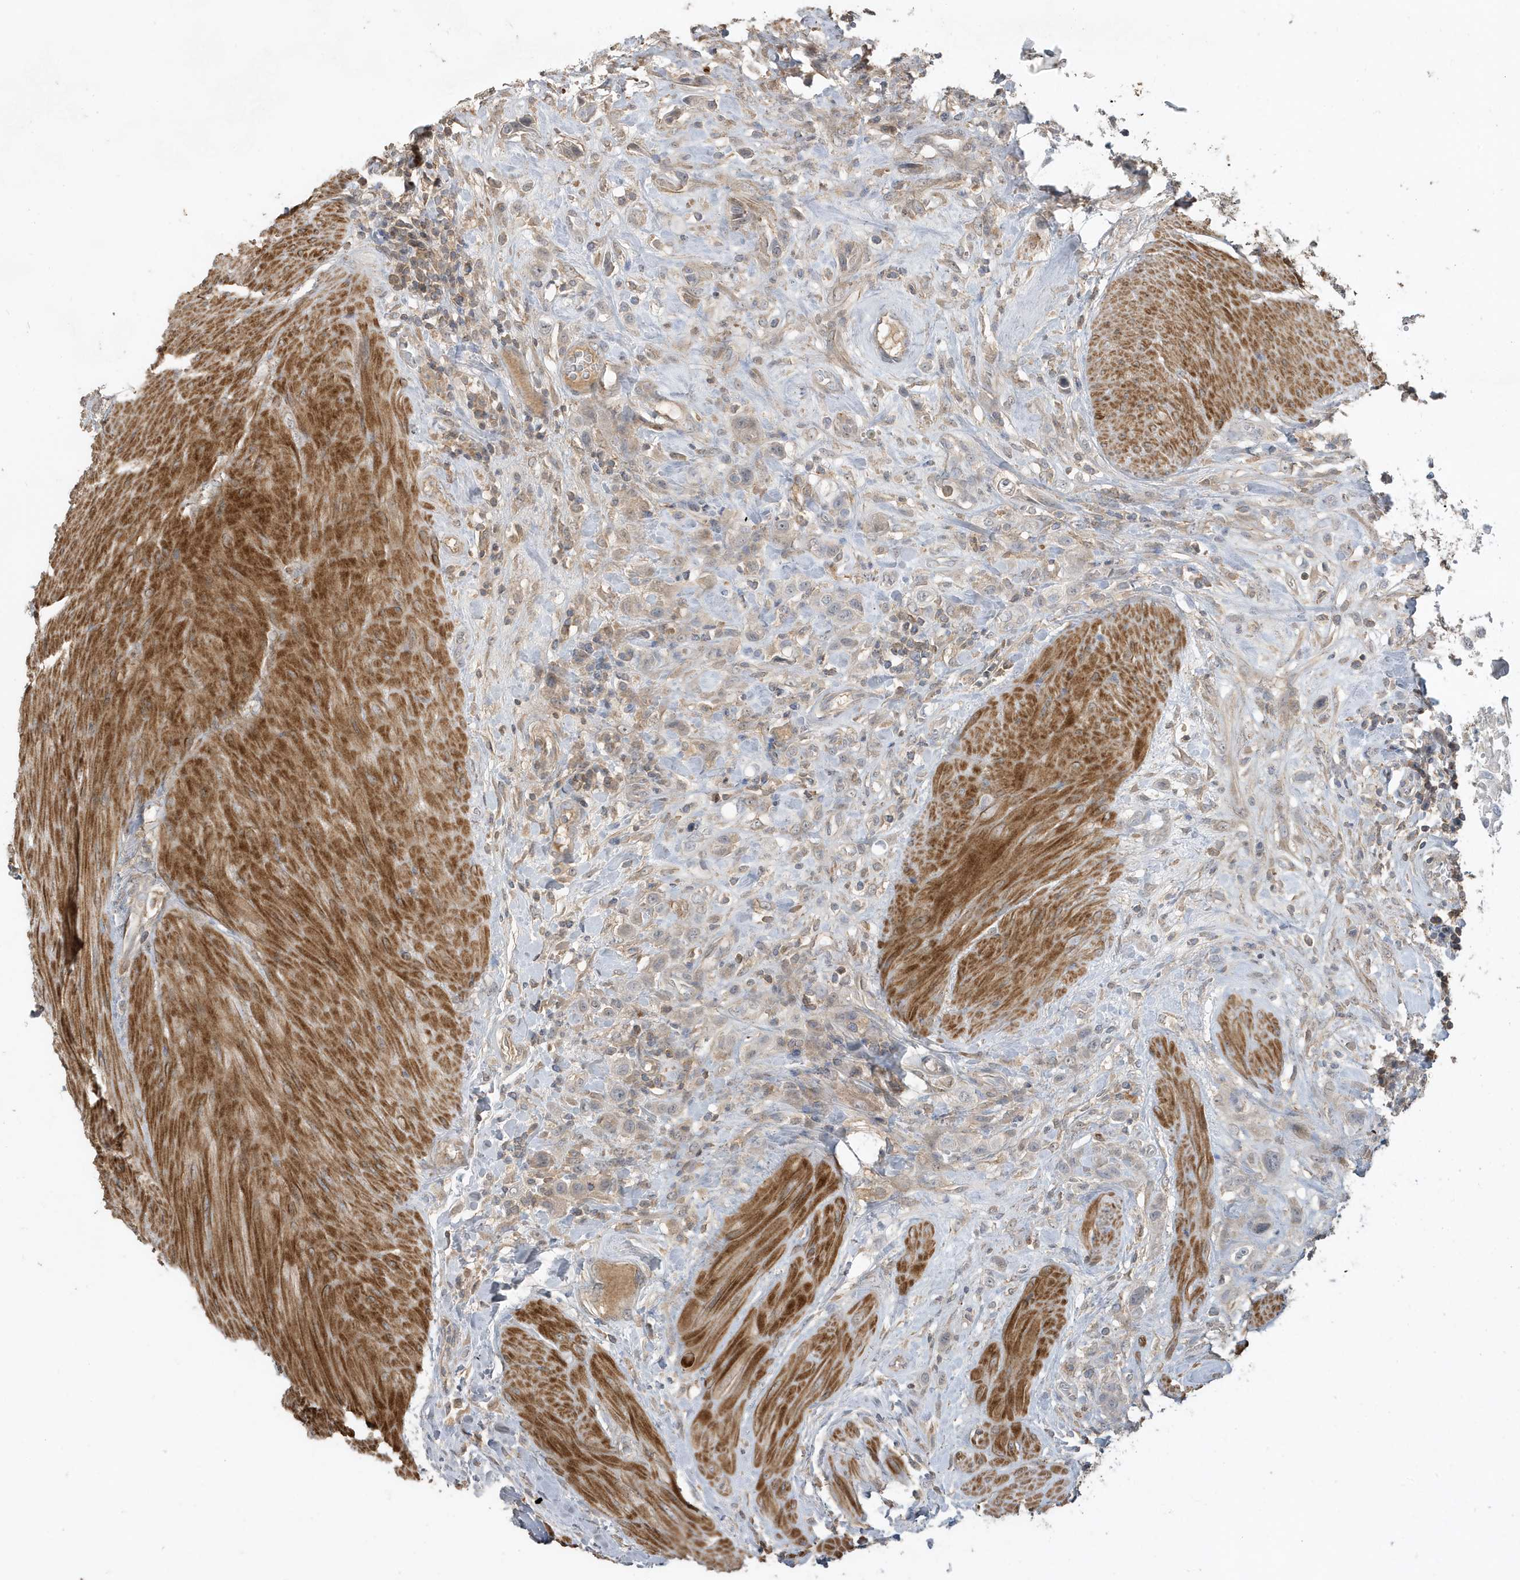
{"staining": {"intensity": "weak", "quantity": "<25%", "location": "cytoplasmic/membranous"}, "tissue": "urothelial cancer", "cell_type": "Tumor cells", "image_type": "cancer", "snomed": [{"axis": "morphology", "description": "Urothelial carcinoma, High grade"}, {"axis": "topography", "description": "Urinary bladder"}], "caption": "Histopathology image shows no protein expression in tumor cells of urothelial cancer tissue.", "gene": "PRRT3", "patient": {"sex": "male", "age": 50}}